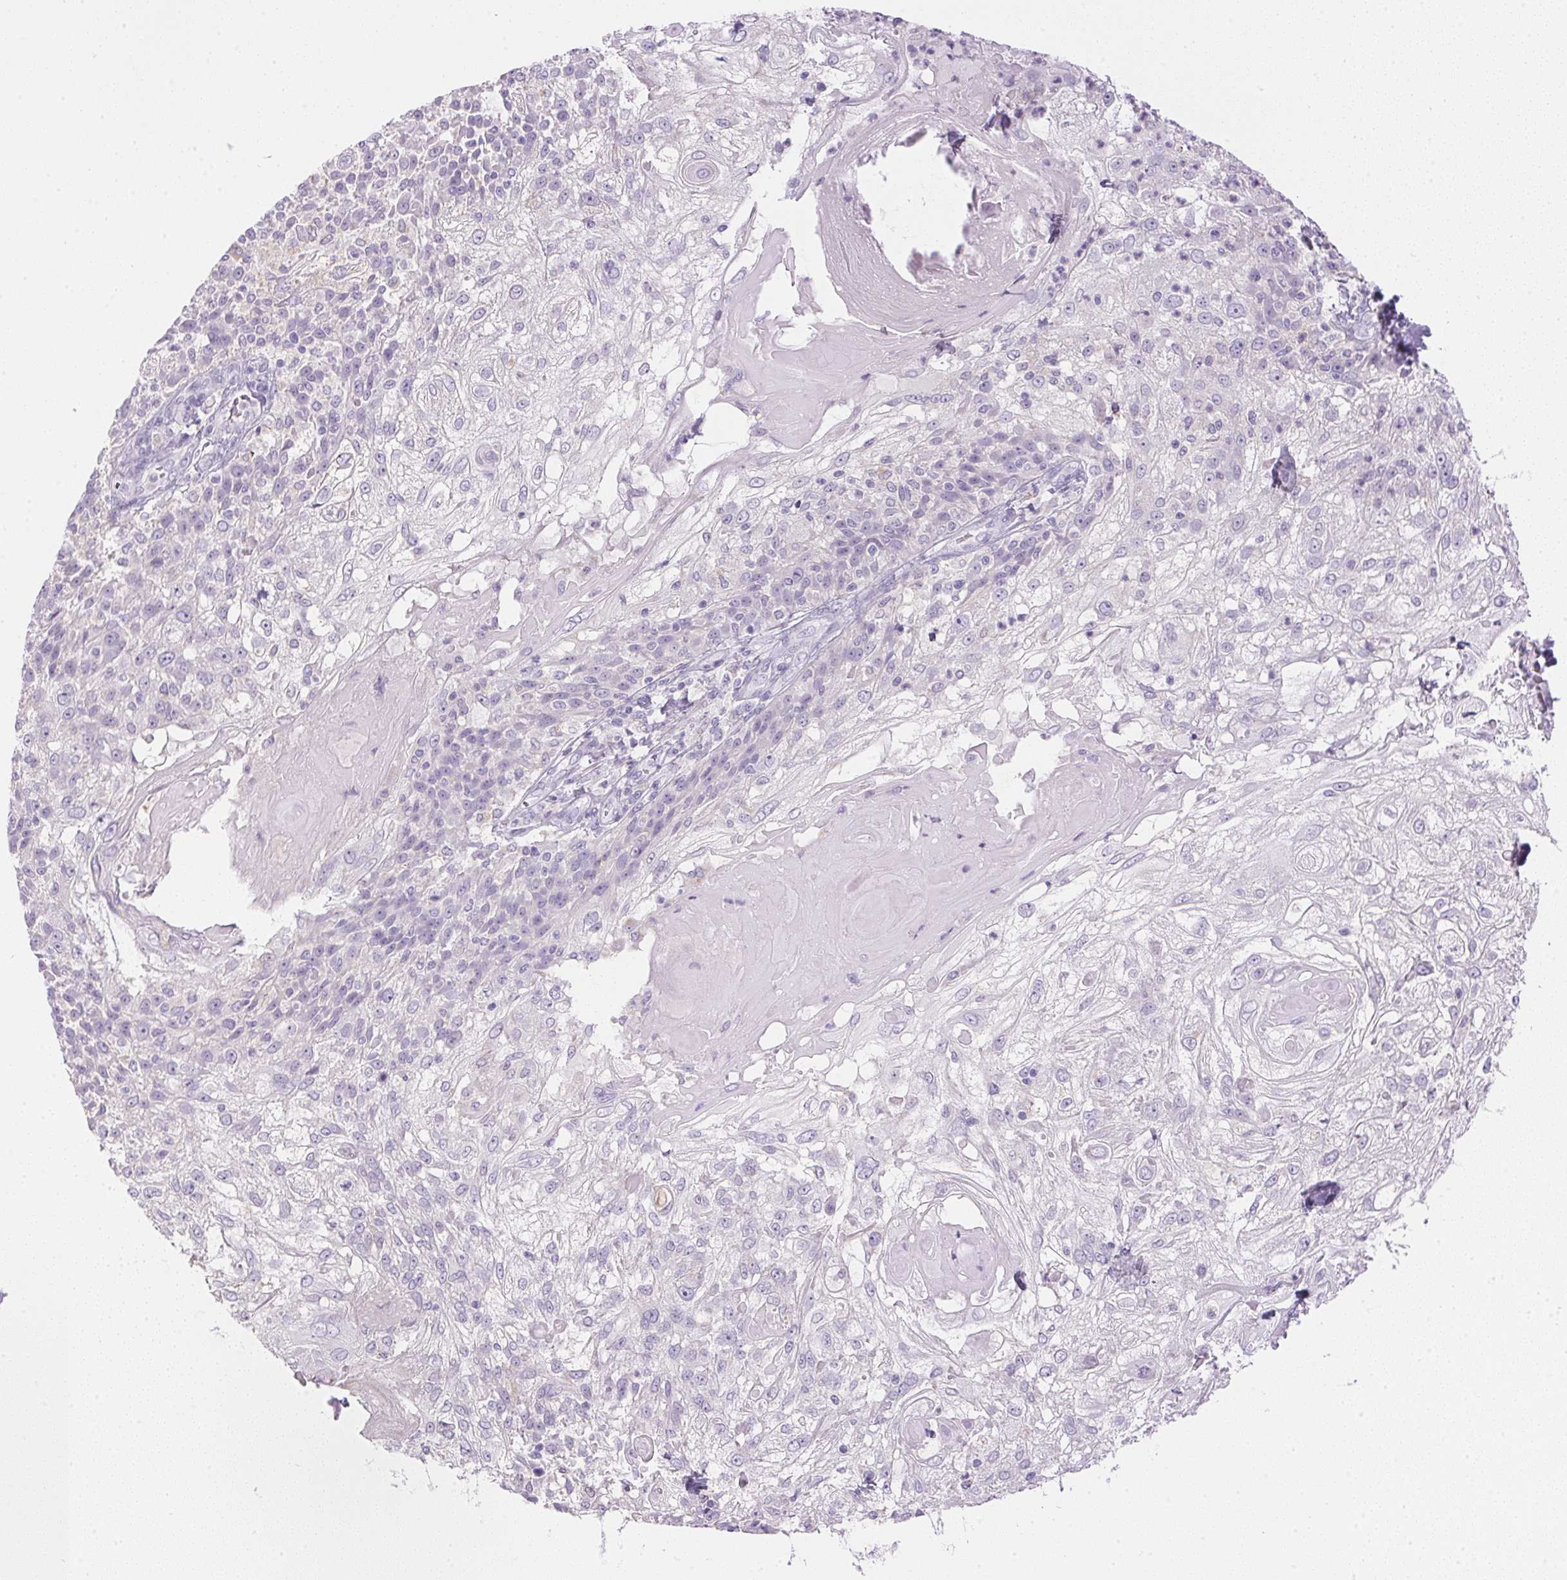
{"staining": {"intensity": "negative", "quantity": "none", "location": "none"}, "tissue": "skin cancer", "cell_type": "Tumor cells", "image_type": "cancer", "snomed": [{"axis": "morphology", "description": "Normal tissue, NOS"}, {"axis": "morphology", "description": "Squamous cell carcinoma, NOS"}, {"axis": "topography", "description": "Skin"}], "caption": "A photomicrograph of skin squamous cell carcinoma stained for a protein reveals no brown staining in tumor cells.", "gene": "ATP6V1G3", "patient": {"sex": "female", "age": 83}}